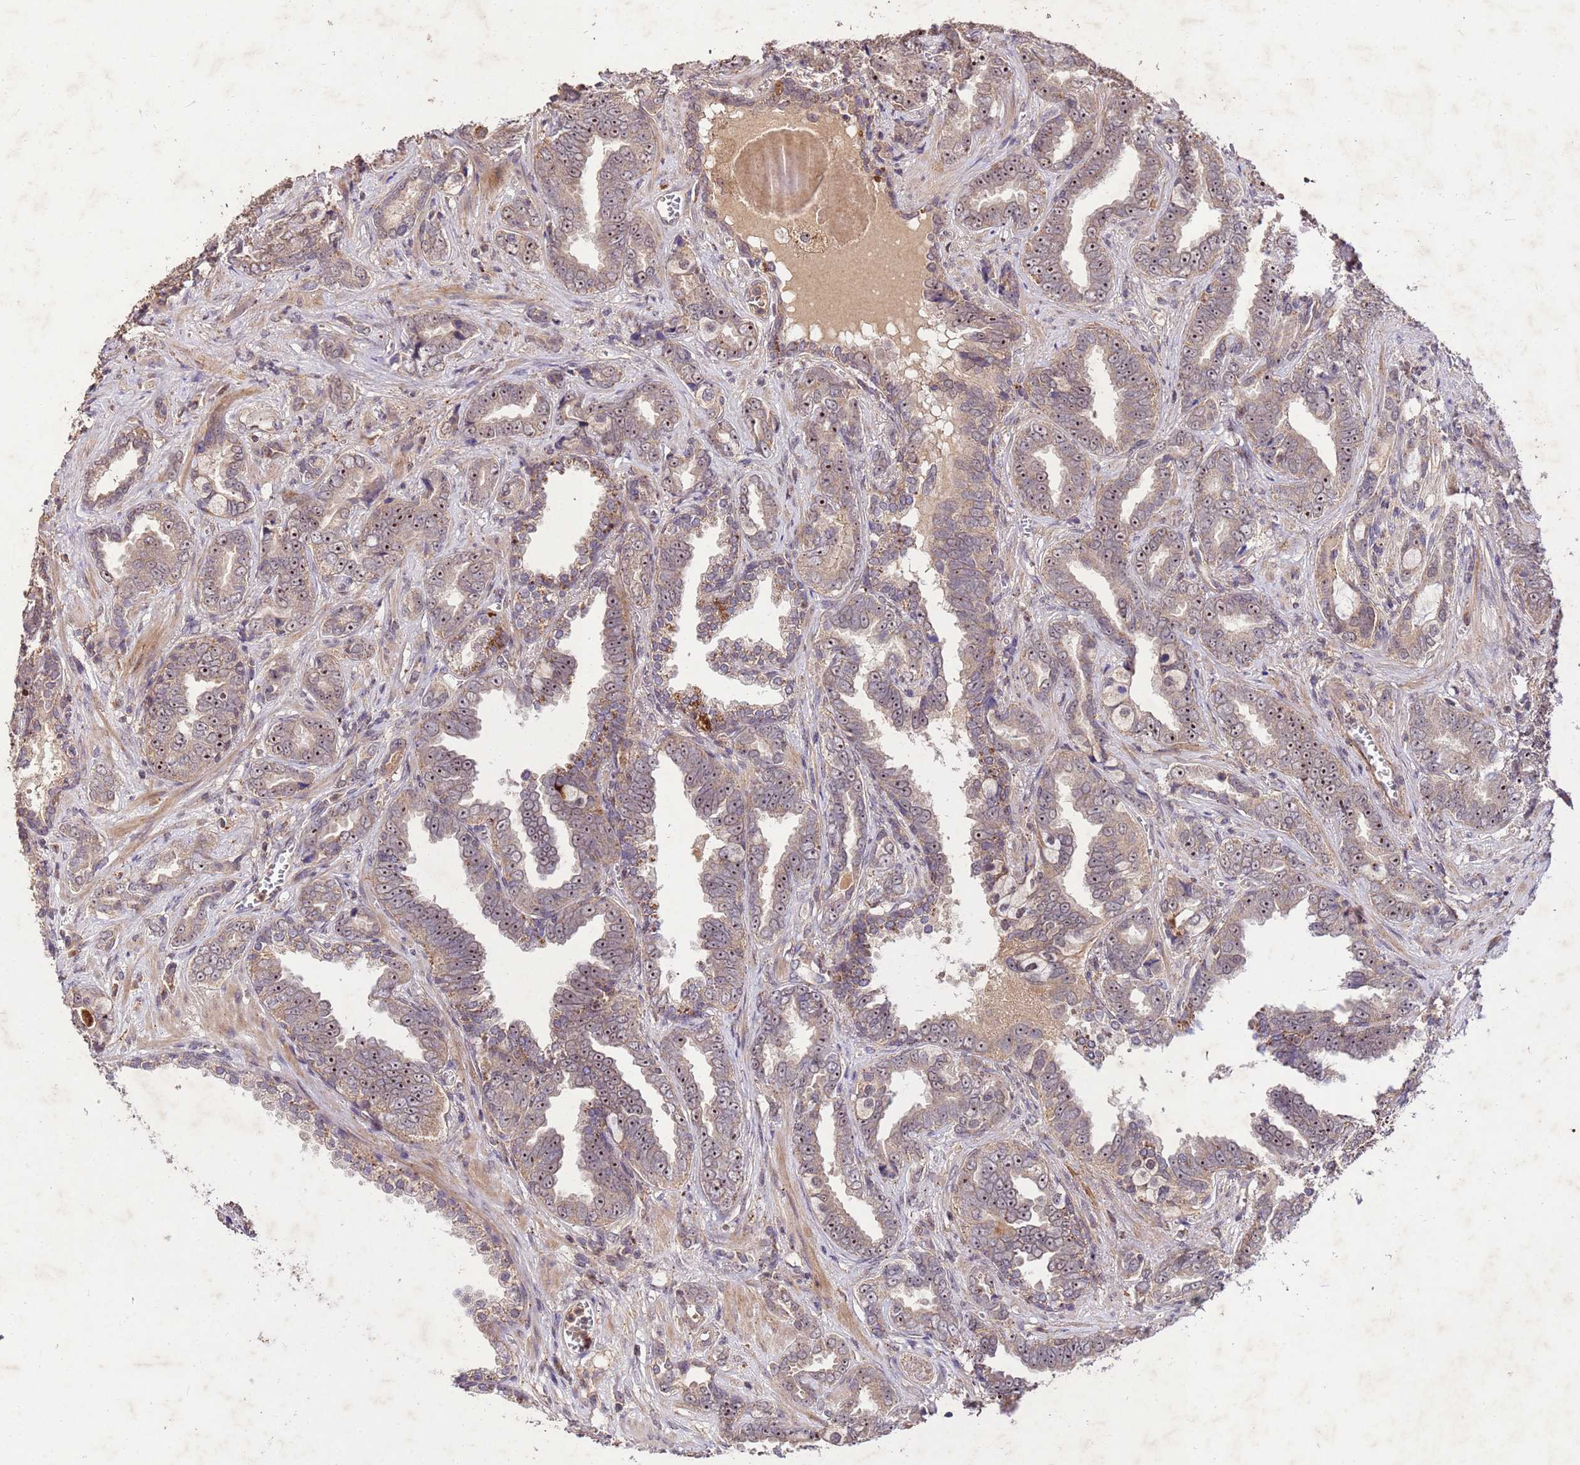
{"staining": {"intensity": "moderate", "quantity": ">75%", "location": "cytoplasmic/membranous"}, "tissue": "prostate cancer", "cell_type": "Tumor cells", "image_type": "cancer", "snomed": [{"axis": "morphology", "description": "Adenocarcinoma, High grade"}, {"axis": "topography", "description": "Prostate"}], "caption": "Protein staining reveals moderate cytoplasmic/membranous staining in approximately >75% of tumor cells in prostate high-grade adenocarcinoma.", "gene": "TOR4A", "patient": {"sex": "male", "age": 67}}